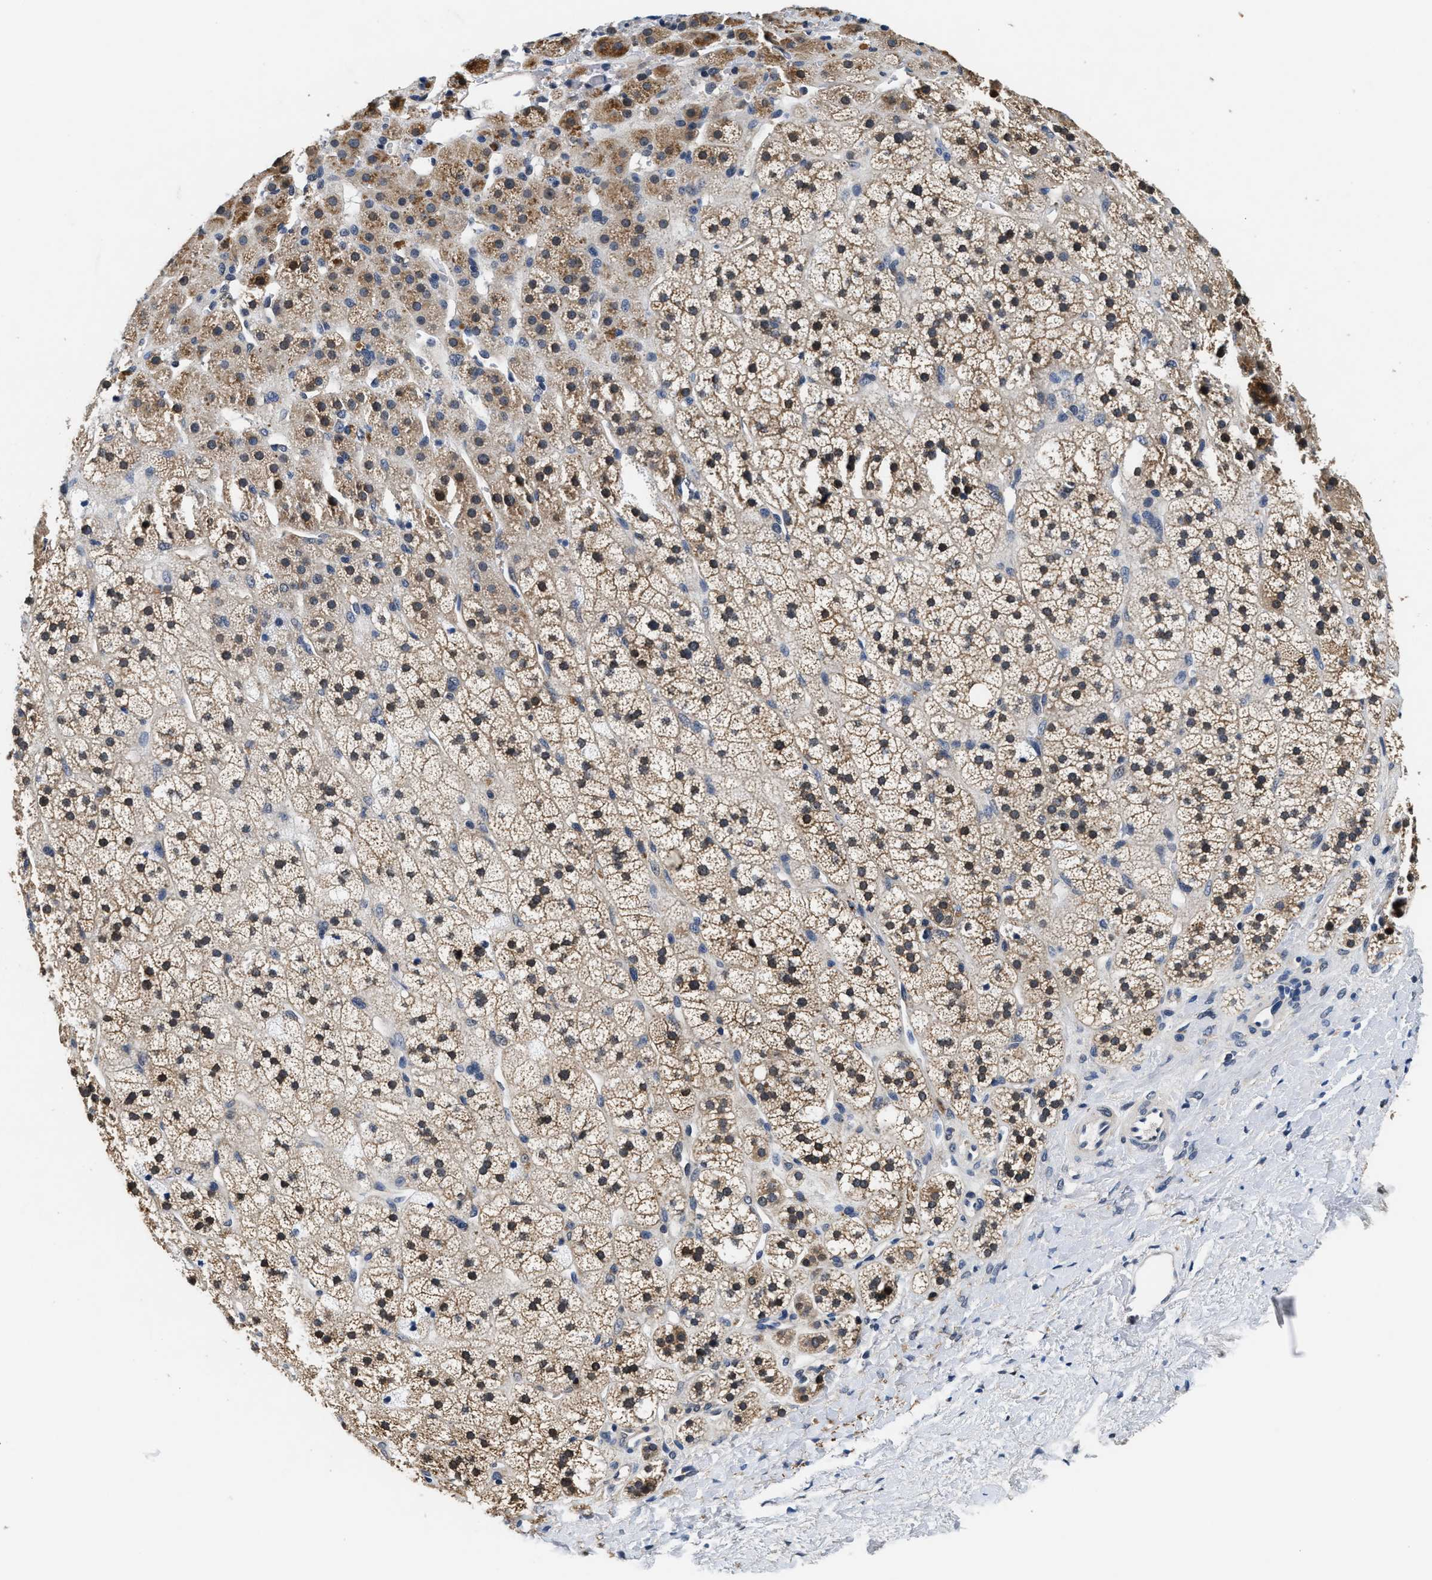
{"staining": {"intensity": "moderate", "quantity": ">75%", "location": "cytoplasmic/membranous"}, "tissue": "adrenal gland", "cell_type": "Glandular cells", "image_type": "normal", "snomed": [{"axis": "morphology", "description": "Normal tissue, NOS"}, {"axis": "topography", "description": "Adrenal gland"}], "caption": "Glandular cells exhibit moderate cytoplasmic/membranous positivity in approximately >75% of cells in normal adrenal gland. (DAB = brown stain, brightfield microscopy at high magnification).", "gene": "PHPT1", "patient": {"sex": "male", "age": 56}}